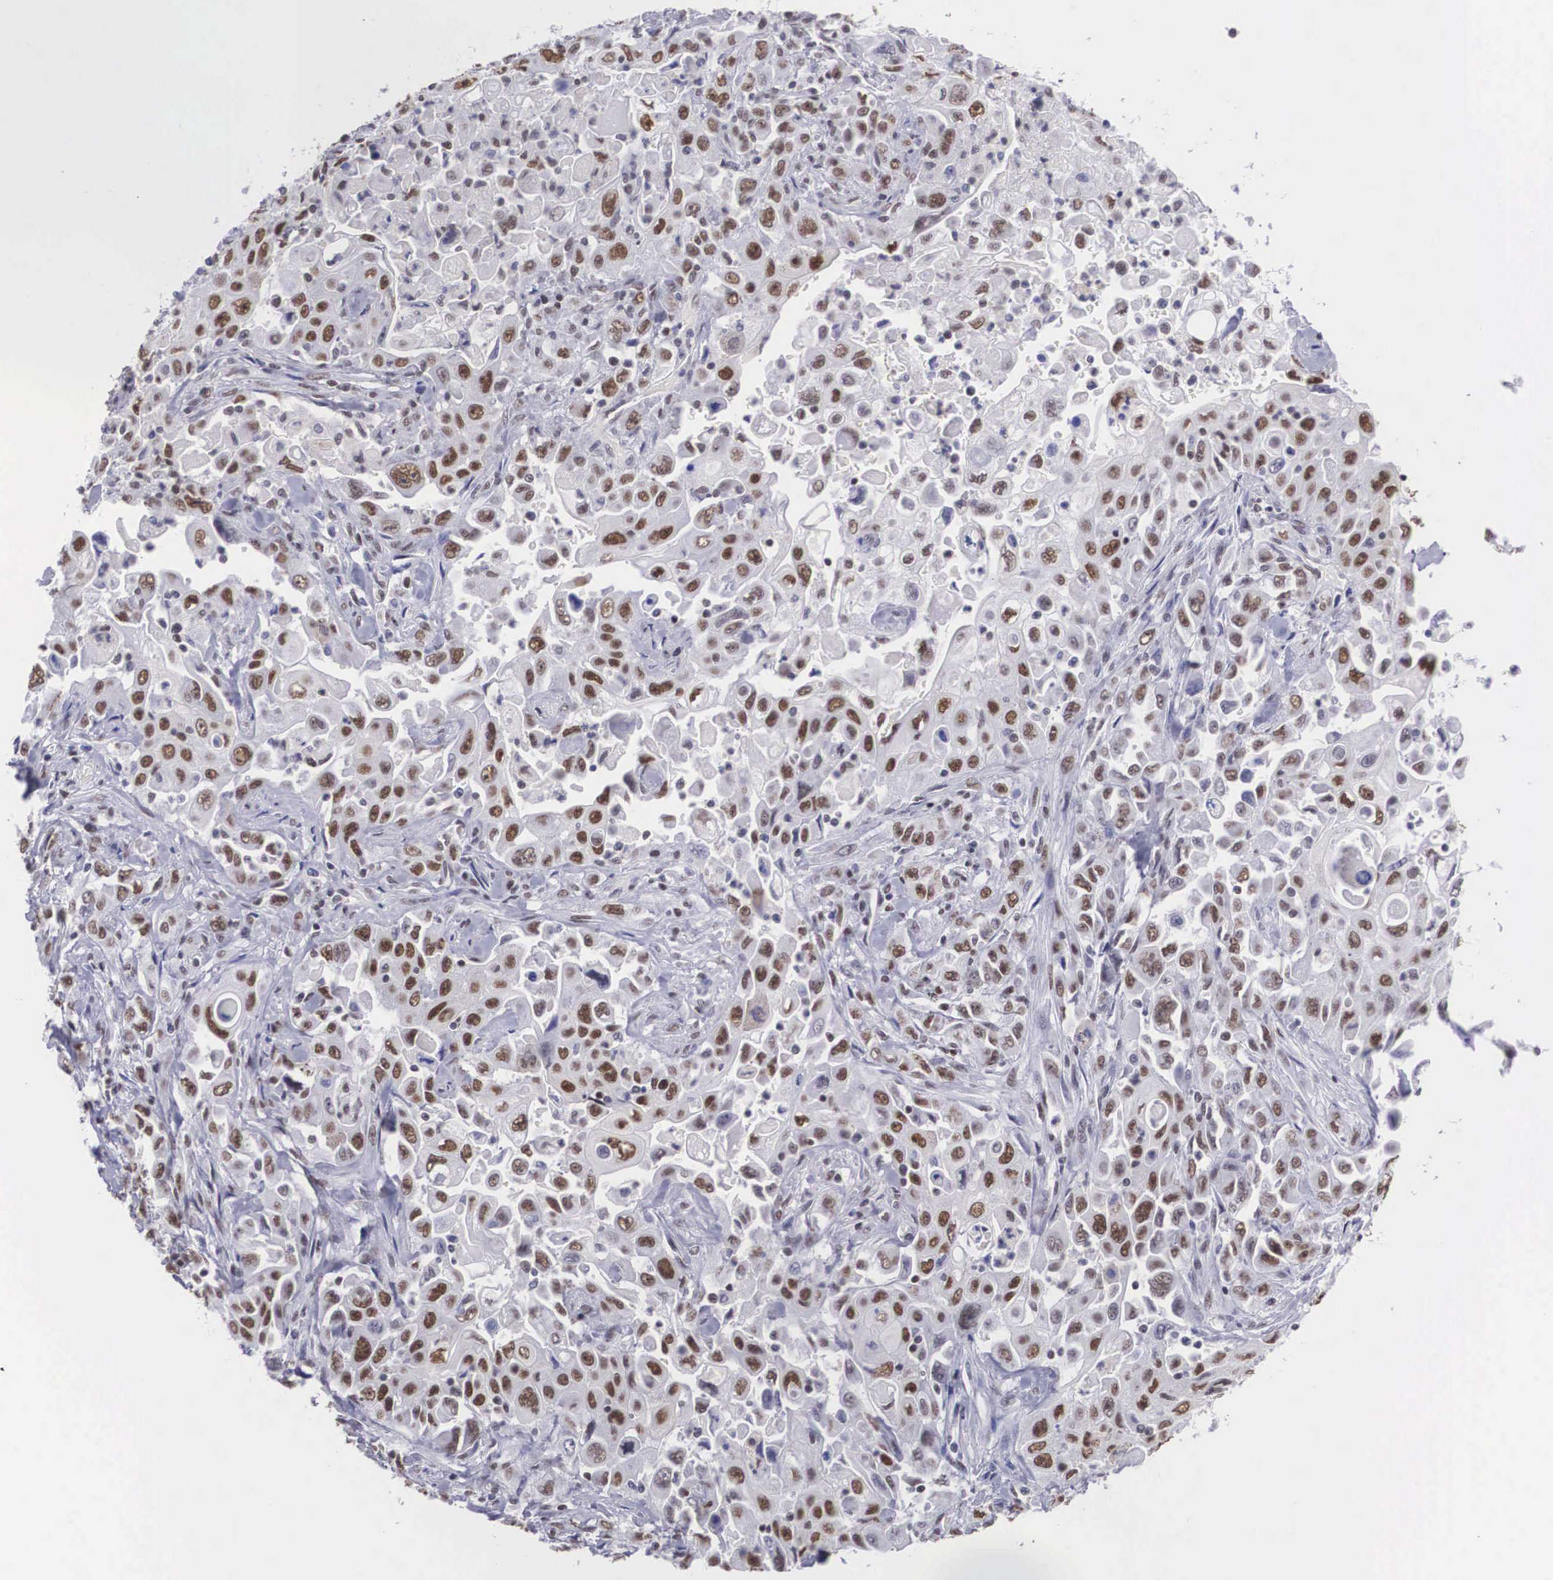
{"staining": {"intensity": "moderate", "quantity": "25%-75%", "location": "nuclear"}, "tissue": "pancreatic cancer", "cell_type": "Tumor cells", "image_type": "cancer", "snomed": [{"axis": "morphology", "description": "Adenocarcinoma, NOS"}, {"axis": "topography", "description": "Pancreas"}], "caption": "This photomicrograph exhibits pancreatic cancer (adenocarcinoma) stained with immunohistochemistry to label a protein in brown. The nuclear of tumor cells show moderate positivity for the protein. Nuclei are counter-stained blue.", "gene": "CSTF2", "patient": {"sex": "male", "age": 70}}